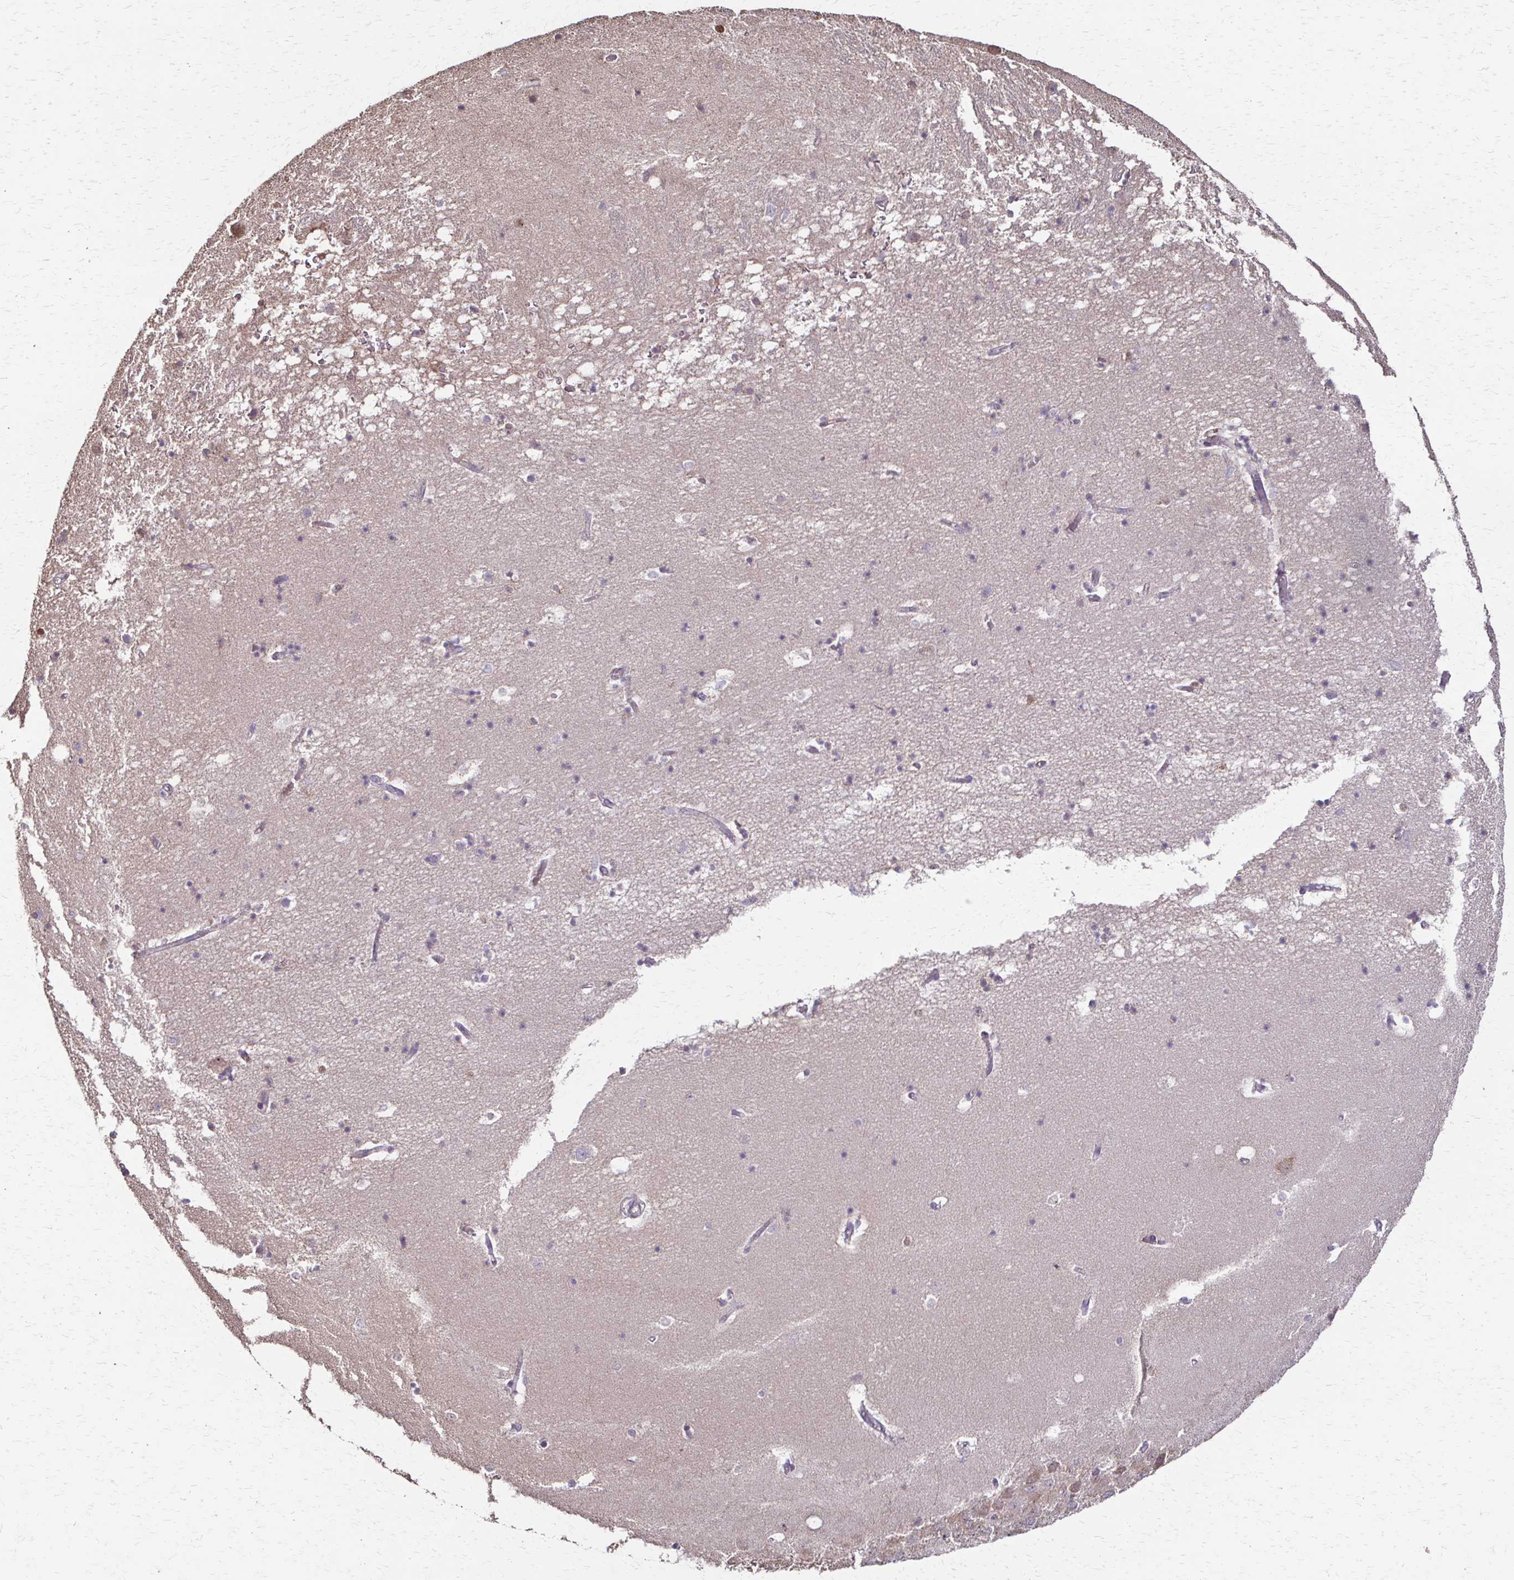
{"staining": {"intensity": "negative", "quantity": "none", "location": "none"}, "tissue": "hippocampus", "cell_type": "Glial cells", "image_type": "normal", "snomed": [{"axis": "morphology", "description": "Normal tissue, NOS"}, {"axis": "topography", "description": "Hippocampus"}], "caption": "An image of hippocampus stained for a protein displays no brown staining in glial cells. (Immunohistochemistry, brightfield microscopy, high magnification).", "gene": "IL18BP", "patient": {"sex": "male", "age": 58}}